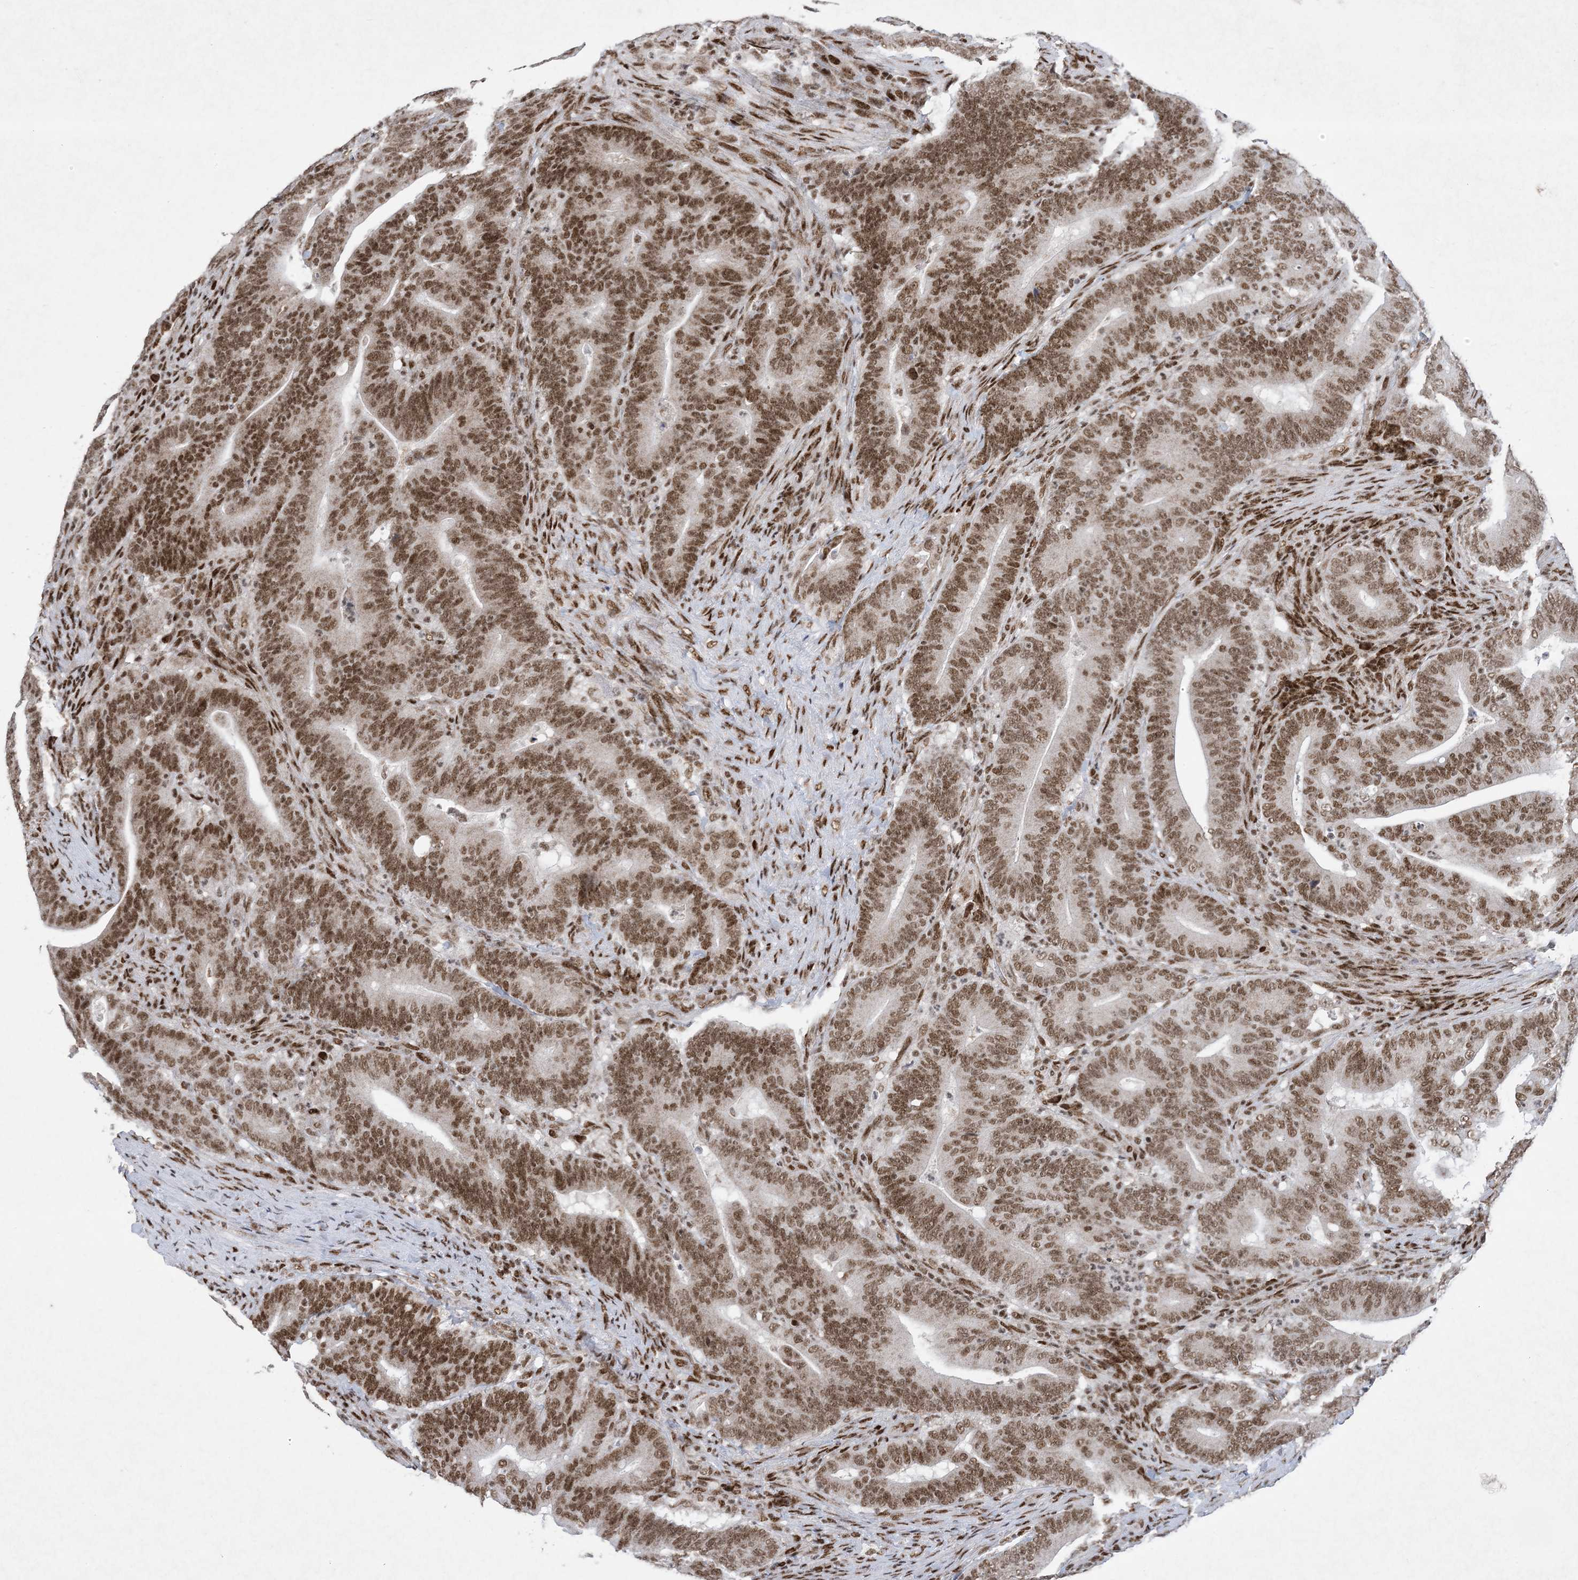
{"staining": {"intensity": "strong", "quantity": ">75%", "location": "nuclear"}, "tissue": "colorectal cancer", "cell_type": "Tumor cells", "image_type": "cancer", "snomed": [{"axis": "morphology", "description": "Normal tissue, NOS"}, {"axis": "morphology", "description": "Adenocarcinoma, NOS"}, {"axis": "topography", "description": "Colon"}], "caption": "Strong nuclear expression for a protein is appreciated in approximately >75% of tumor cells of adenocarcinoma (colorectal) using IHC.", "gene": "PKNOX2", "patient": {"sex": "female", "age": 66}}